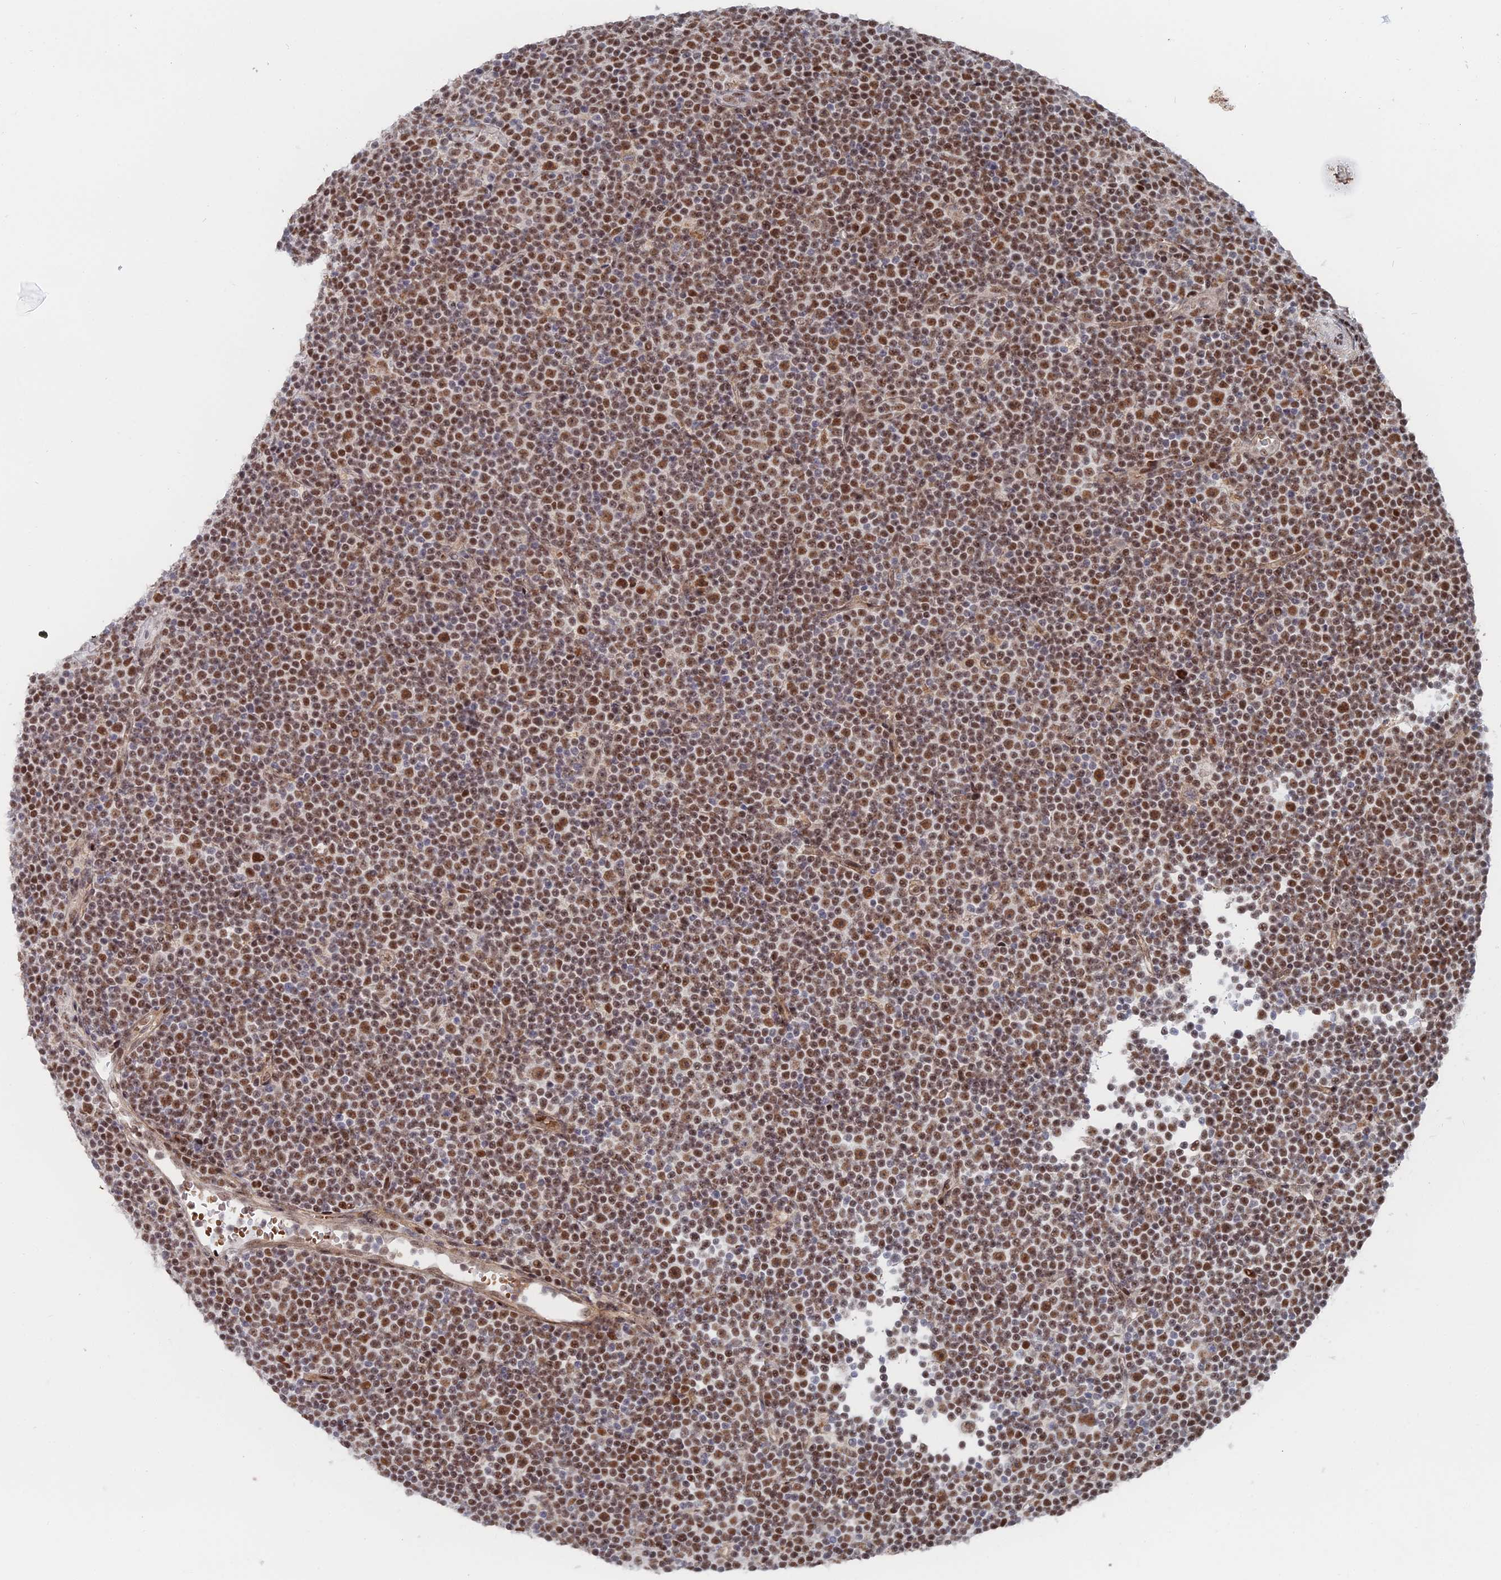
{"staining": {"intensity": "moderate", "quantity": ">75%", "location": "nuclear"}, "tissue": "lymphoma", "cell_type": "Tumor cells", "image_type": "cancer", "snomed": [{"axis": "morphology", "description": "Malignant lymphoma, non-Hodgkin's type, Low grade"}, {"axis": "topography", "description": "Lymph node"}], "caption": "The photomicrograph demonstrates staining of malignant lymphoma, non-Hodgkin's type (low-grade), revealing moderate nuclear protein expression (brown color) within tumor cells.", "gene": "GSC2", "patient": {"sex": "female", "age": 67}}